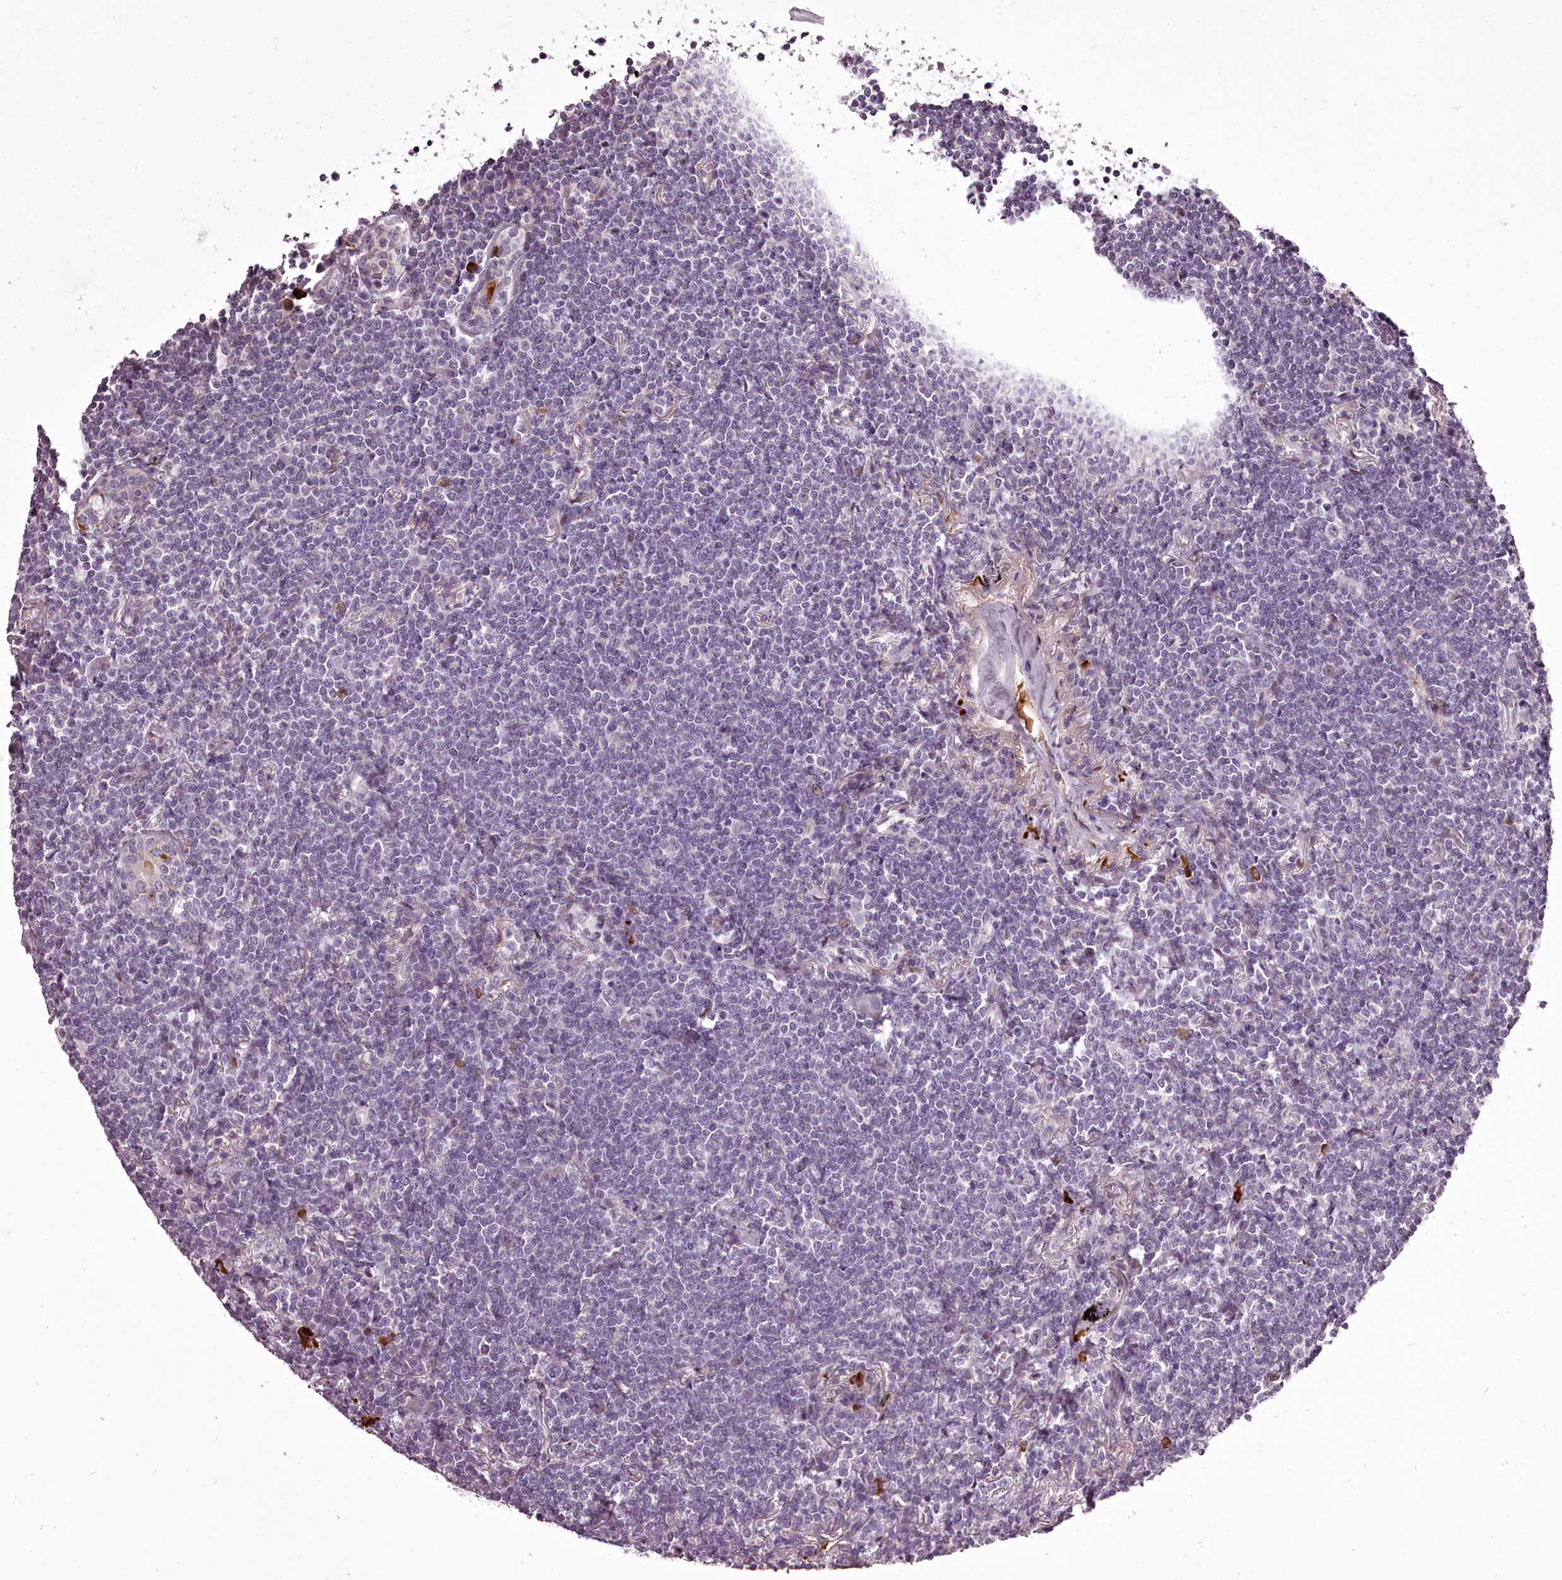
{"staining": {"intensity": "negative", "quantity": "none", "location": "none"}, "tissue": "lymphoma", "cell_type": "Tumor cells", "image_type": "cancer", "snomed": [{"axis": "morphology", "description": "Malignant lymphoma, non-Hodgkin's type, Low grade"}, {"axis": "topography", "description": "Lung"}], "caption": "A histopathology image of human low-grade malignant lymphoma, non-Hodgkin's type is negative for staining in tumor cells.", "gene": "C1orf56", "patient": {"sex": "female", "age": 71}}